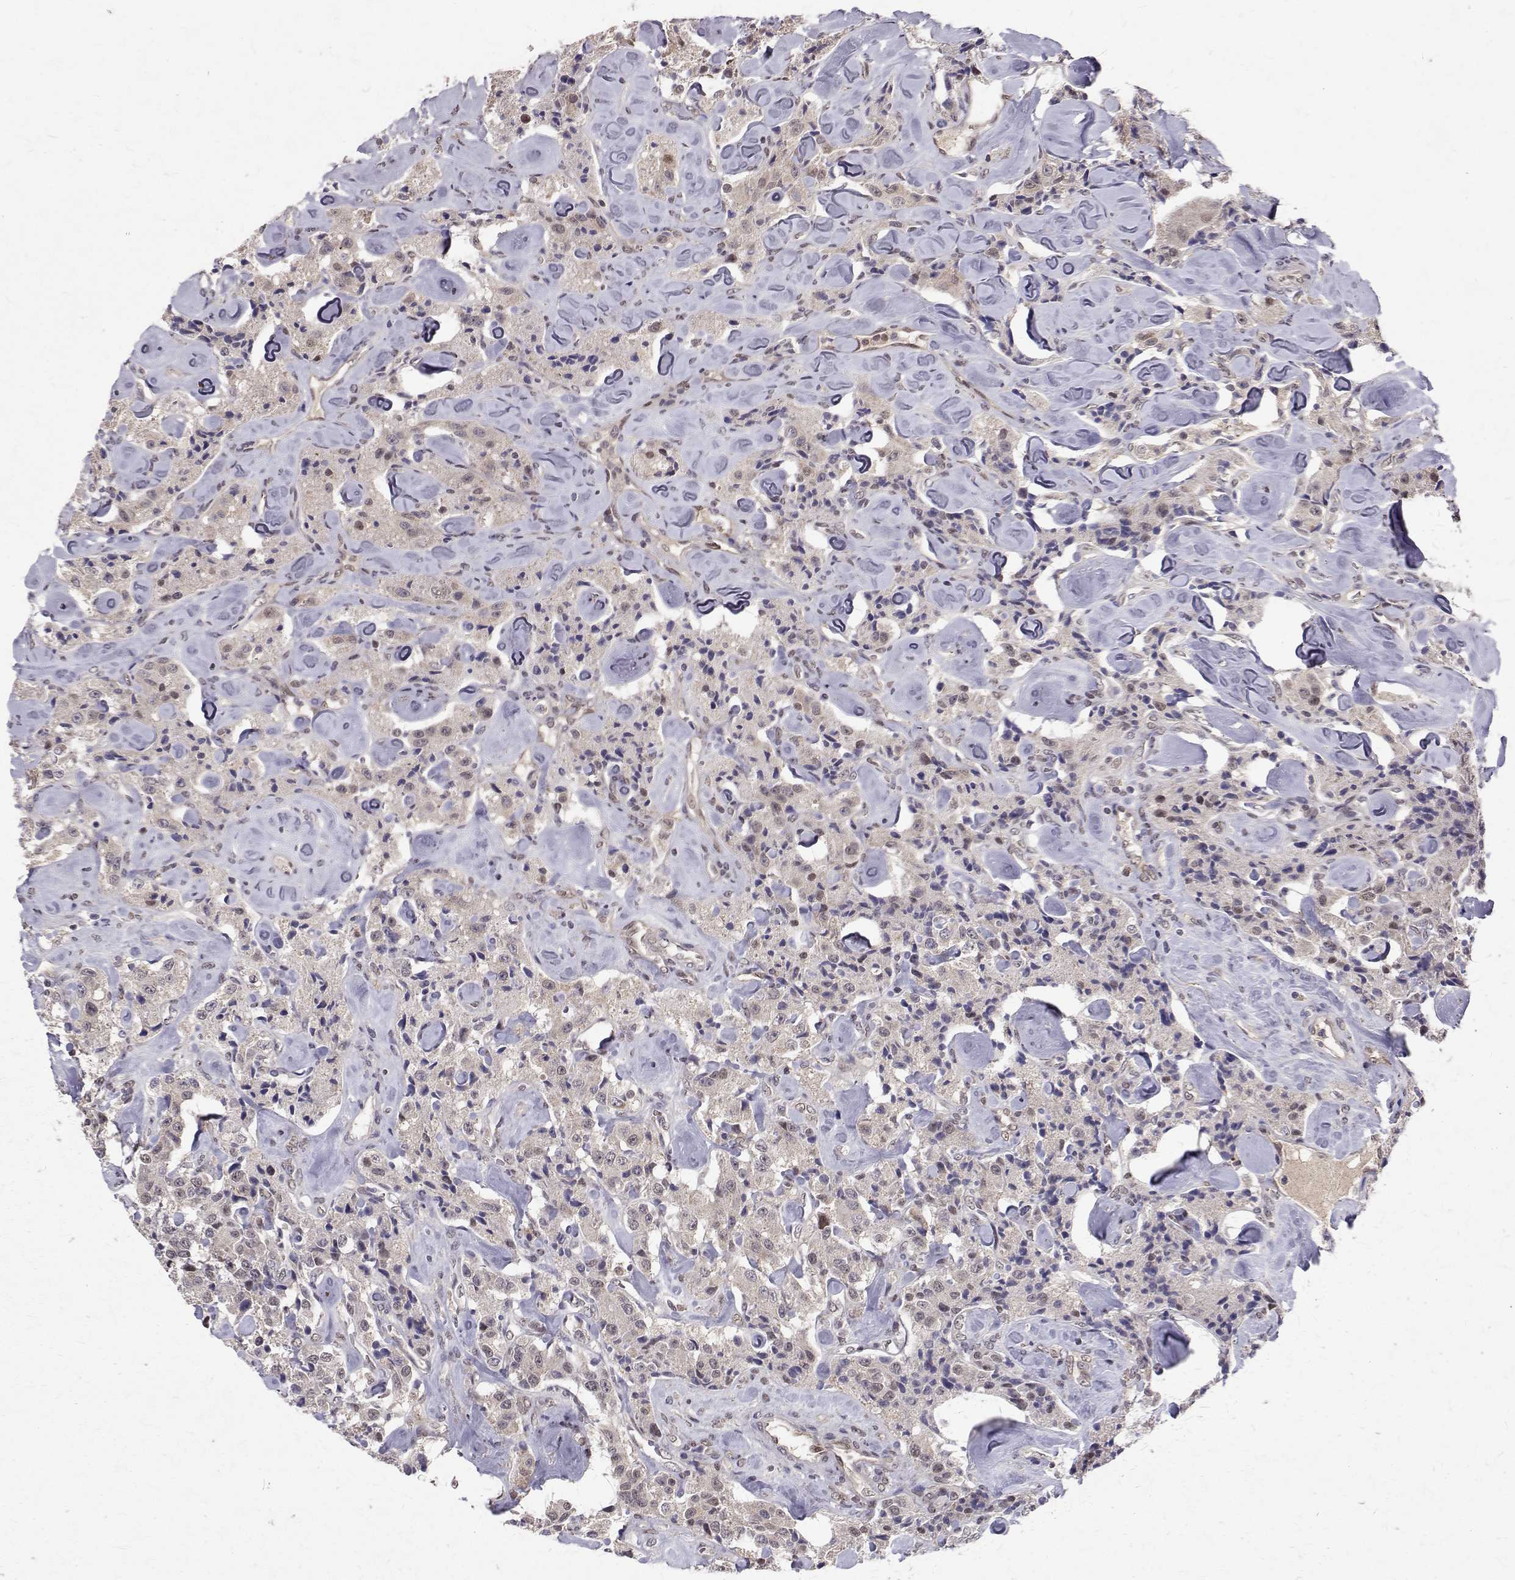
{"staining": {"intensity": "weak", "quantity": "25%-75%", "location": "nuclear"}, "tissue": "carcinoid", "cell_type": "Tumor cells", "image_type": "cancer", "snomed": [{"axis": "morphology", "description": "Carcinoid, malignant, NOS"}, {"axis": "topography", "description": "Pancreas"}], "caption": "Carcinoid stained for a protein (brown) displays weak nuclear positive positivity in approximately 25%-75% of tumor cells.", "gene": "NIF3L1", "patient": {"sex": "male", "age": 41}}